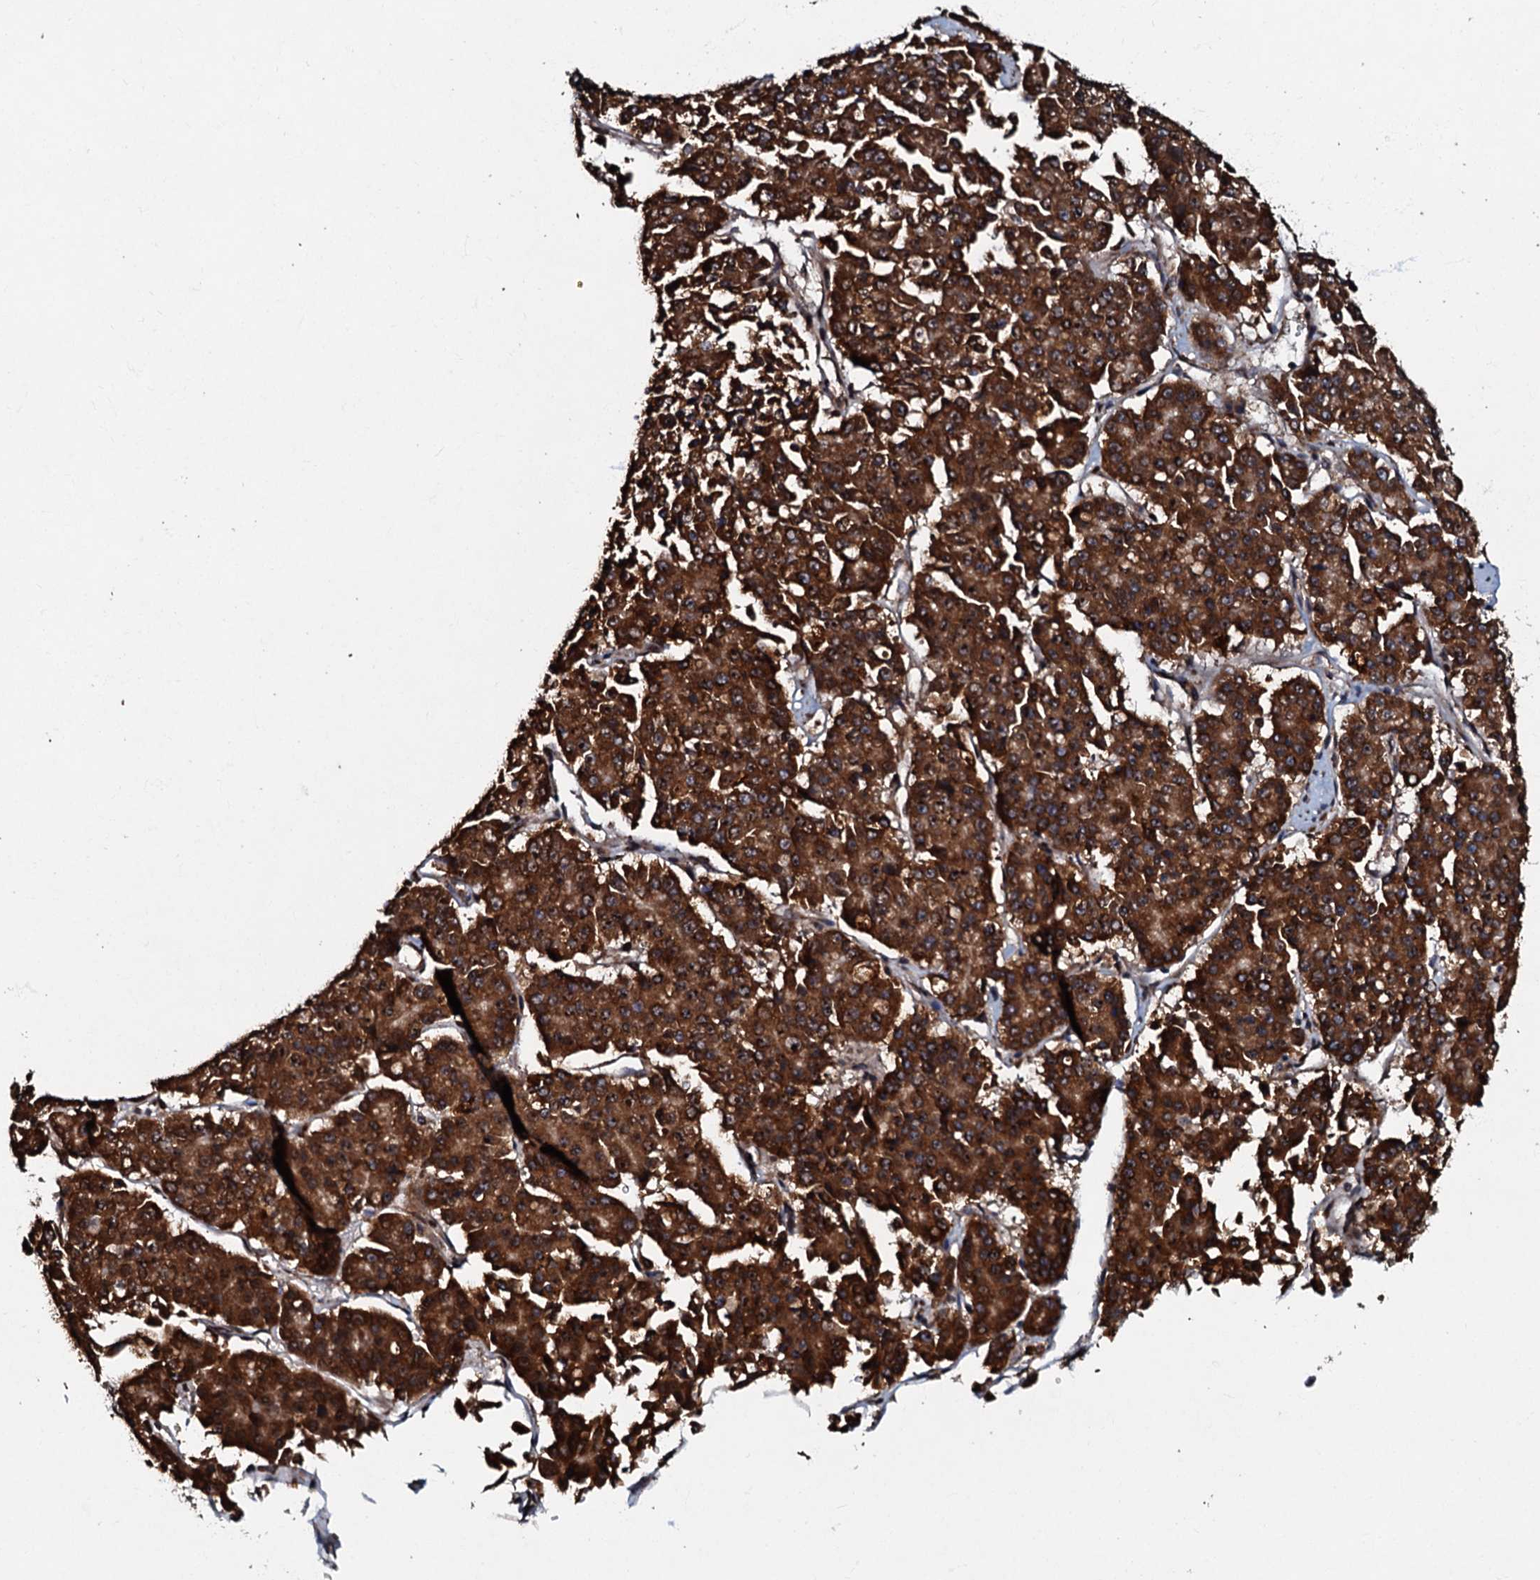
{"staining": {"intensity": "strong", "quantity": ">75%", "location": "cytoplasmic/membranous,nuclear"}, "tissue": "pancreatic cancer", "cell_type": "Tumor cells", "image_type": "cancer", "snomed": [{"axis": "morphology", "description": "Adenocarcinoma, NOS"}, {"axis": "topography", "description": "Pancreas"}], "caption": "A histopathology image of pancreatic cancer stained for a protein demonstrates strong cytoplasmic/membranous and nuclear brown staining in tumor cells. (Brightfield microscopy of DAB IHC at high magnification).", "gene": "C18orf32", "patient": {"sex": "male", "age": 50}}